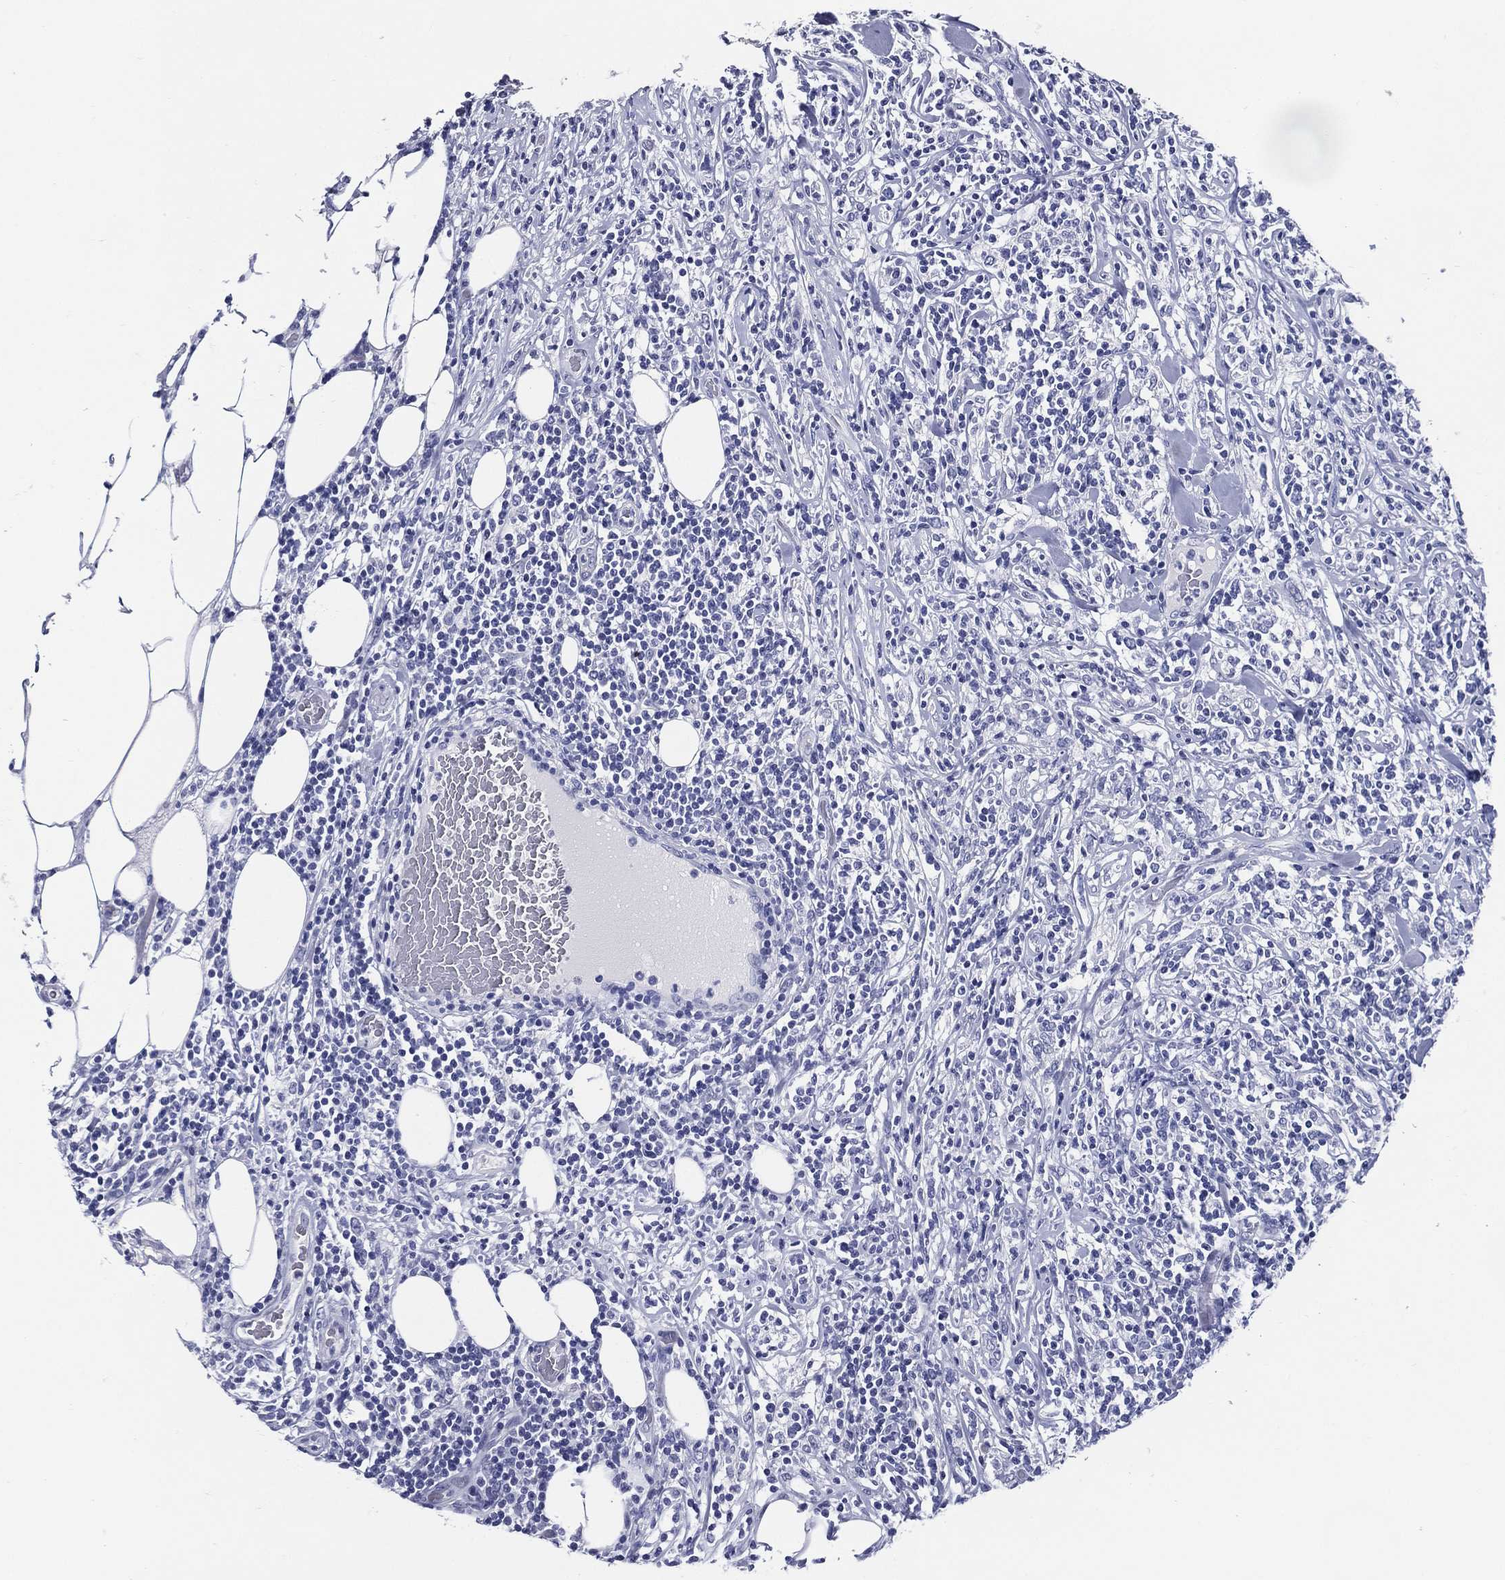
{"staining": {"intensity": "negative", "quantity": "none", "location": "none"}, "tissue": "lymphoma", "cell_type": "Tumor cells", "image_type": "cancer", "snomed": [{"axis": "morphology", "description": "Malignant lymphoma, non-Hodgkin's type, High grade"}, {"axis": "topography", "description": "Lymph node"}], "caption": "Immunohistochemistry micrograph of neoplastic tissue: human lymphoma stained with DAB (3,3'-diaminobenzidine) shows no significant protein expression in tumor cells.", "gene": "ACE2", "patient": {"sex": "female", "age": 84}}